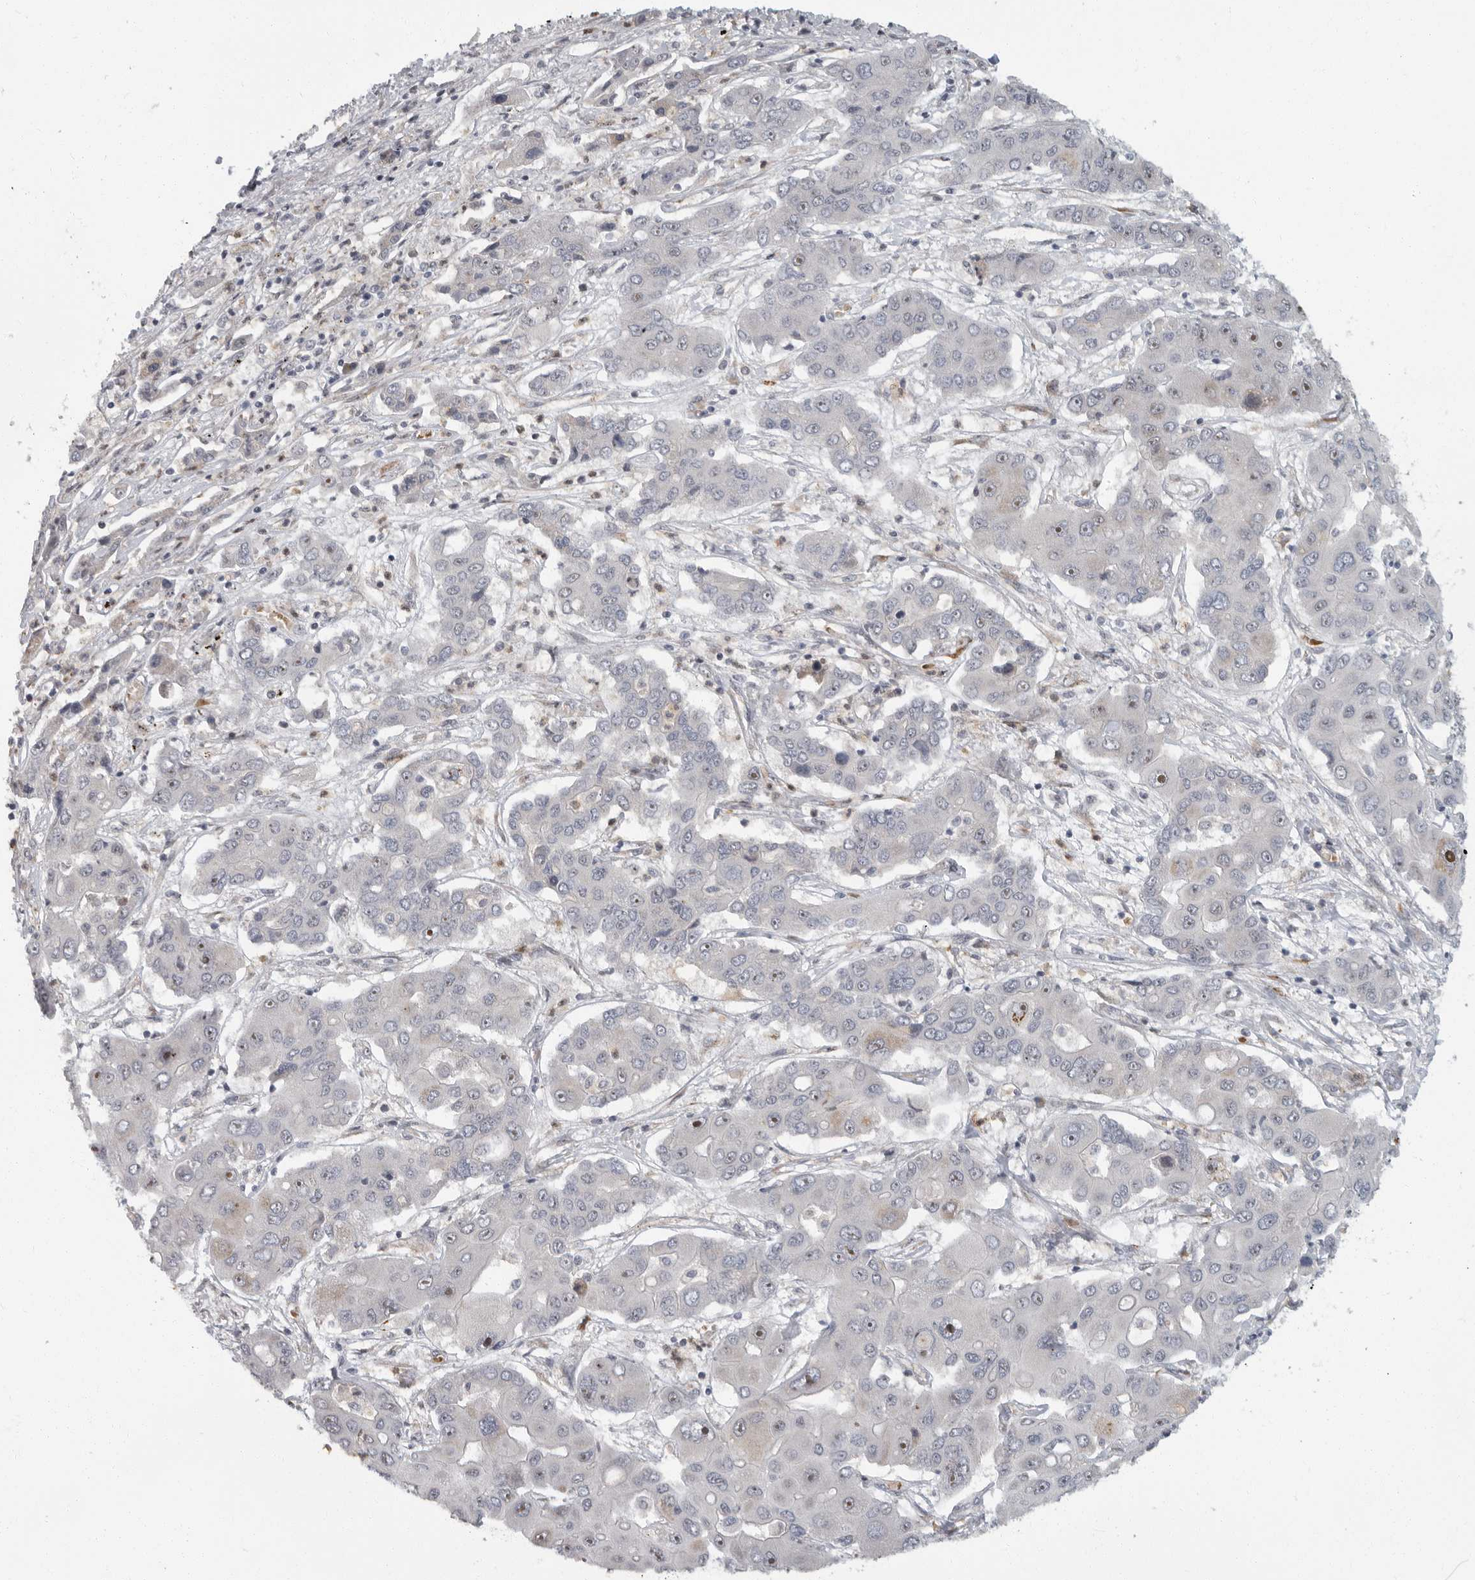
{"staining": {"intensity": "negative", "quantity": "none", "location": "none"}, "tissue": "liver cancer", "cell_type": "Tumor cells", "image_type": "cancer", "snomed": [{"axis": "morphology", "description": "Cholangiocarcinoma"}, {"axis": "topography", "description": "Liver"}], "caption": "DAB immunohistochemical staining of human cholangiocarcinoma (liver) reveals no significant positivity in tumor cells.", "gene": "PDCD11", "patient": {"sex": "male", "age": 67}}